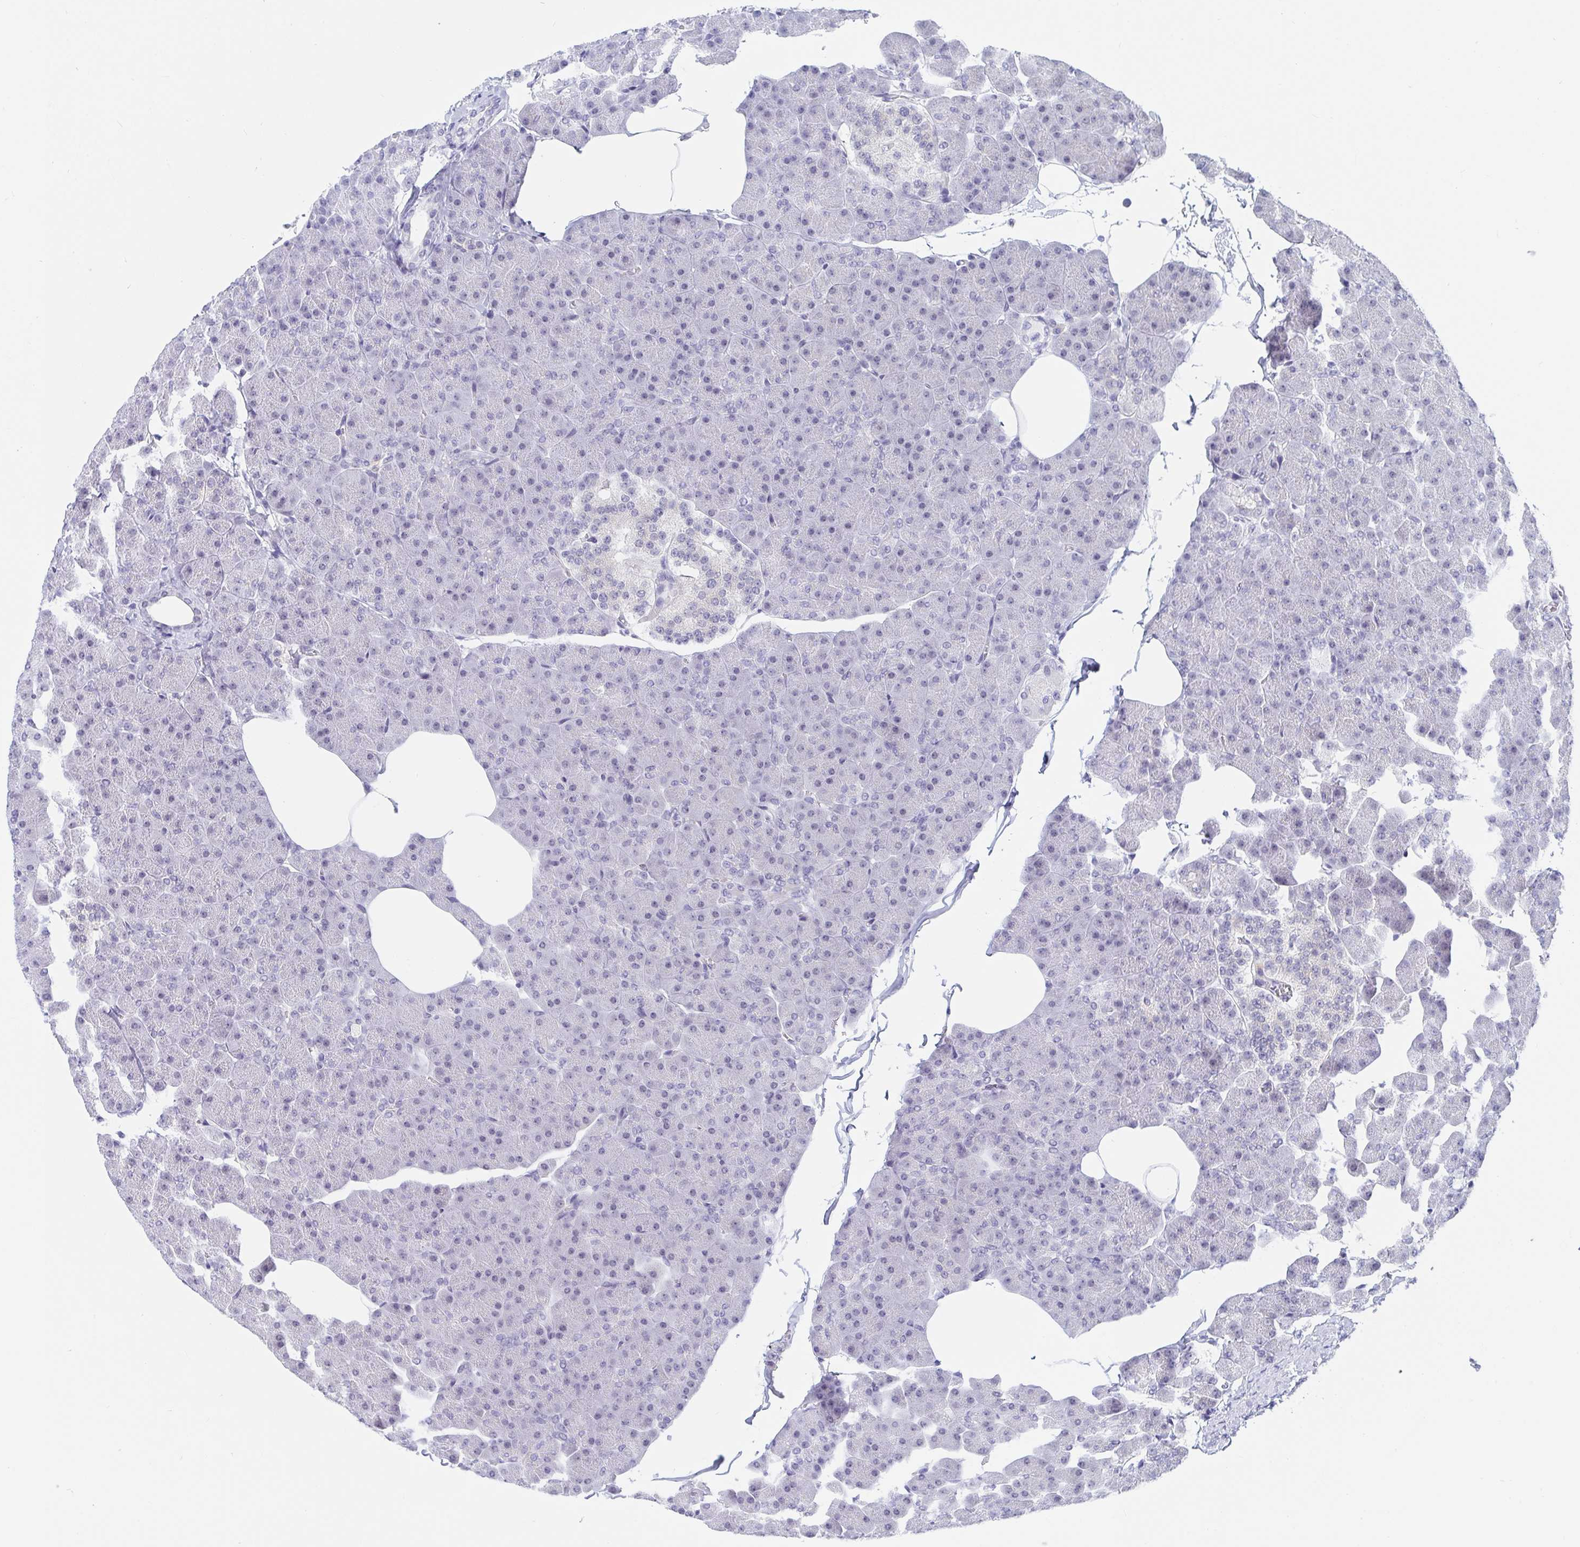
{"staining": {"intensity": "negative", "quantity": "none", "location": "none"}, "tissue": "pancreas", "cell_type": "Exocrine glandular cells", "image_type": "normal", "snomed": [{"axis": "morphology", "description": "Normal tissue, NOS"}, {"axis": "topography", "description": "Pancreas"}], "caption": "DAB (3,3'-diaminobenzidine) immunohistochemical staining of normal pancreas displays no significant expression in exocrine glandular cells.", "gene": "DAOA", "patient": {"sex": "male", "age": 35}}